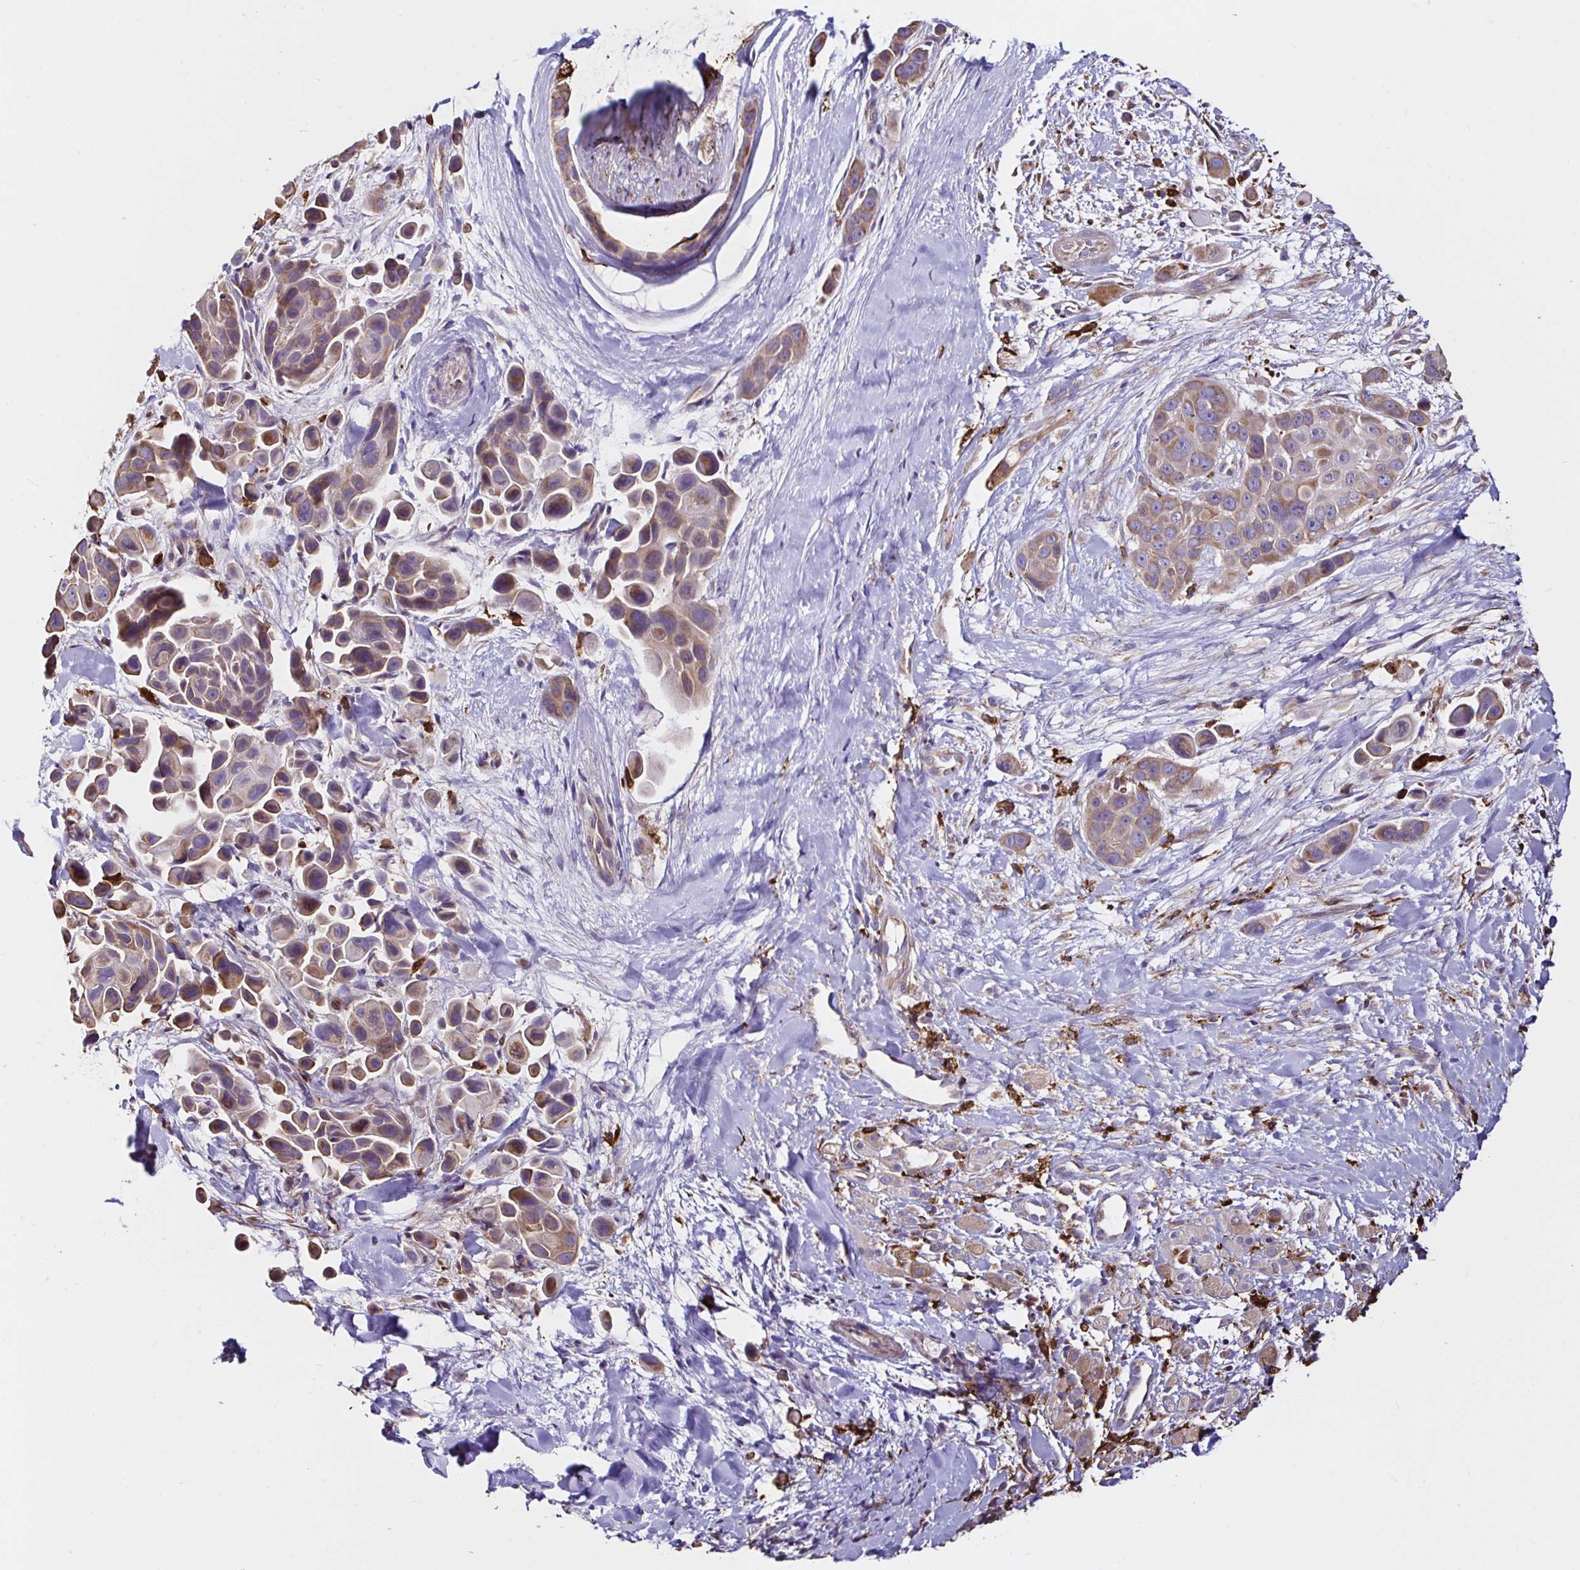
{"staining": {"intensity": "weak", "quantity": ">75%", "location": "cytoplasmic/membranous"}, "tissue": "skin cancer", "cell_type": "Tumor cells", "image_type": "cancer", "snomed": [{"axis": "morphology", "description": "Squamous cell carcinoma, NOS"}, {"axis": "topography", "description": "Skin"}], "caption": "A brown stain highlights weak cytoplasmic/membranous expression of a protein in human squamous cell carcinoma (skin) tumor cells.", "gene": "MSR1", "patient": {"sex": "male", "age": 67}}